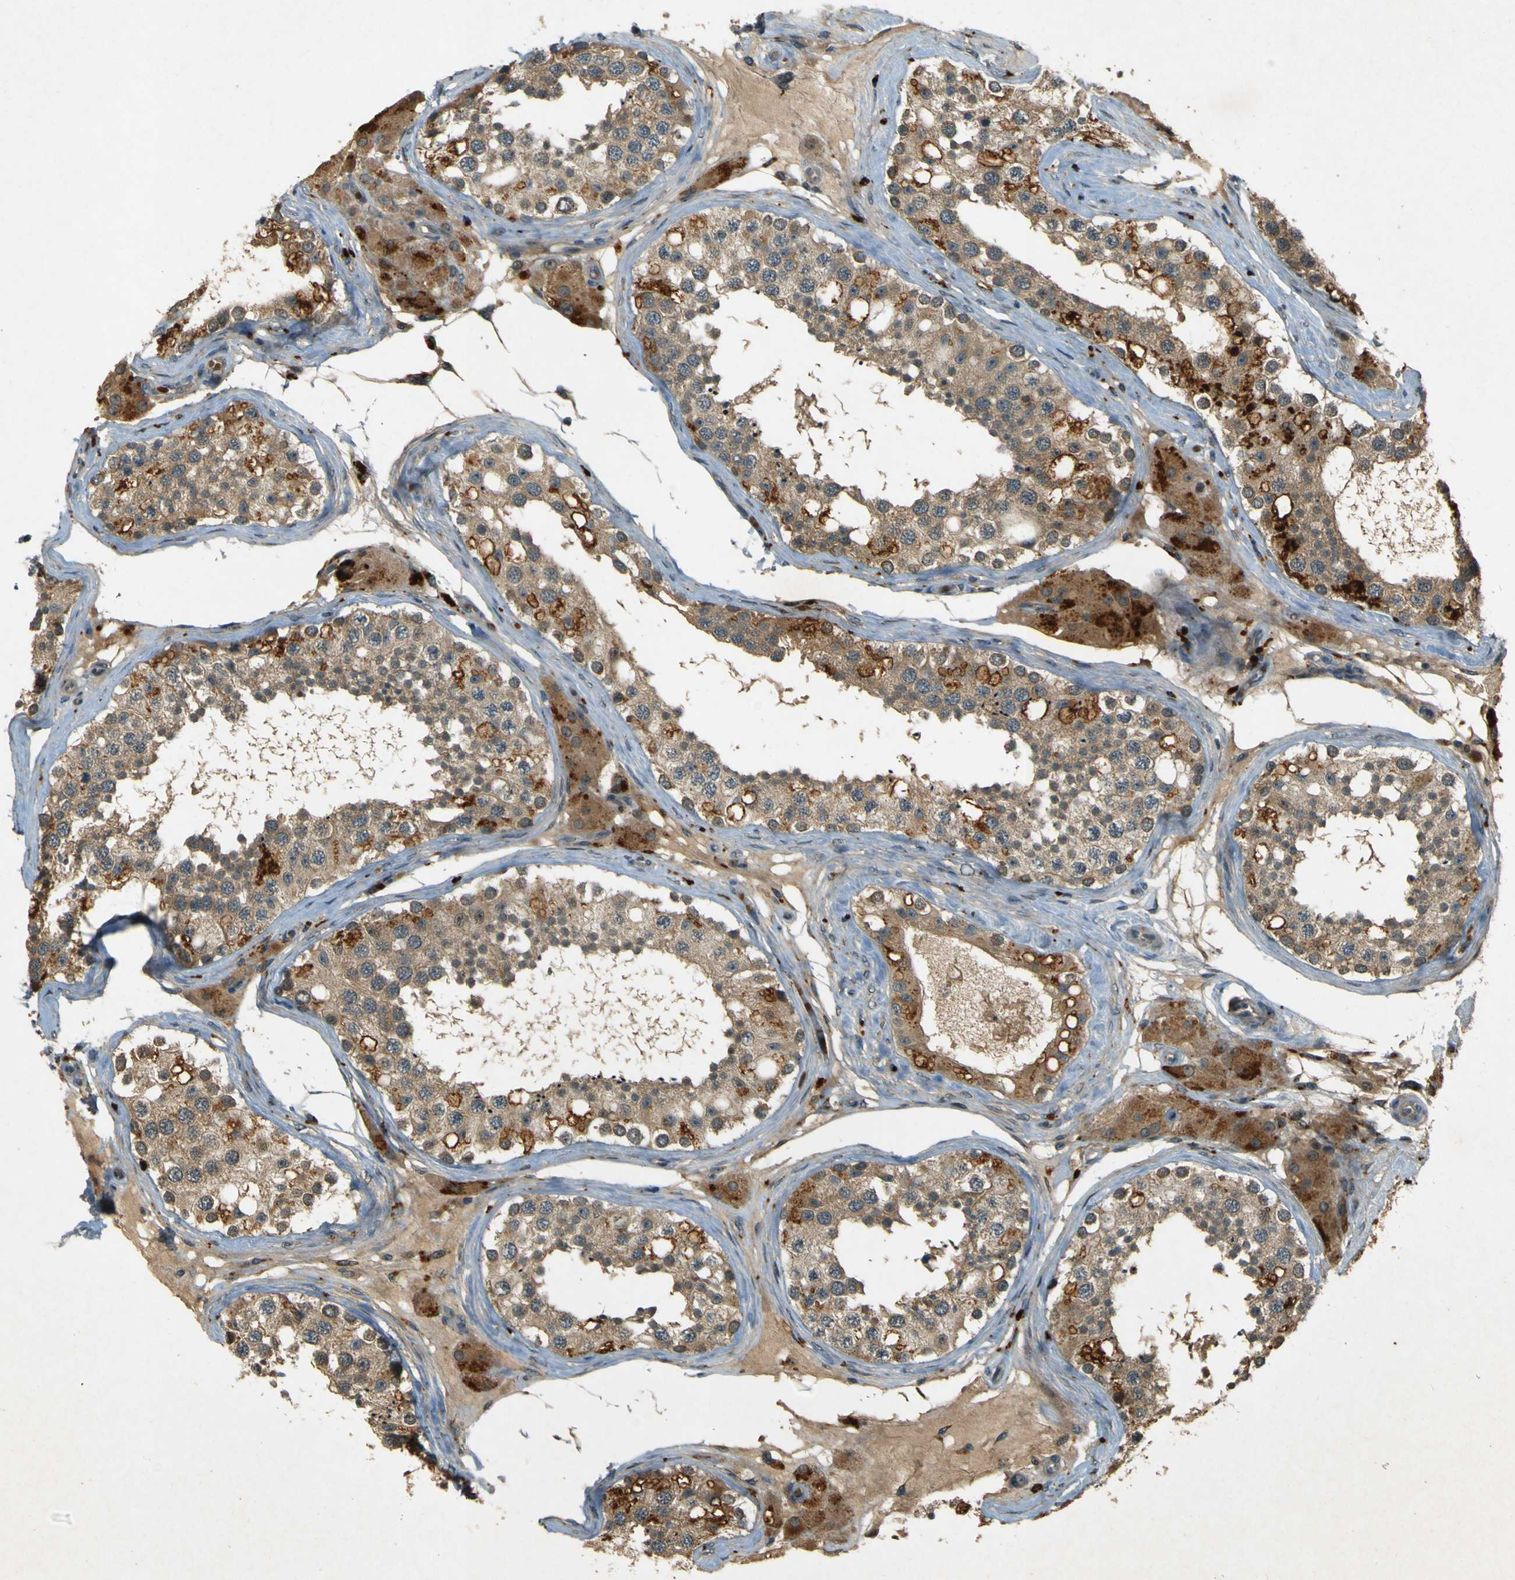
{"staining": {"intensity": "moderate", "quantity": ">75%", "location": "cytoplasmic/membranous,nuclear"}, "tissue": "testis", "cell_type": "Cells in seminiferous ducts", "image_type": "normal", "snomed": [{"axis": "morphology", "description": "Normal tissue, NOS"}, {"axis": "topography", "description": "Testis"}], "caption": "This histopathology image reveals immunohistochemistry (IHC) staining of benign human testis, with medium moderate cytoplasmic/membranous,nuclear positivity in about >75% of cells in seminiferous ducts.", "gene": "MPDZ", "patient": {"sex": "male", "age": 68}}